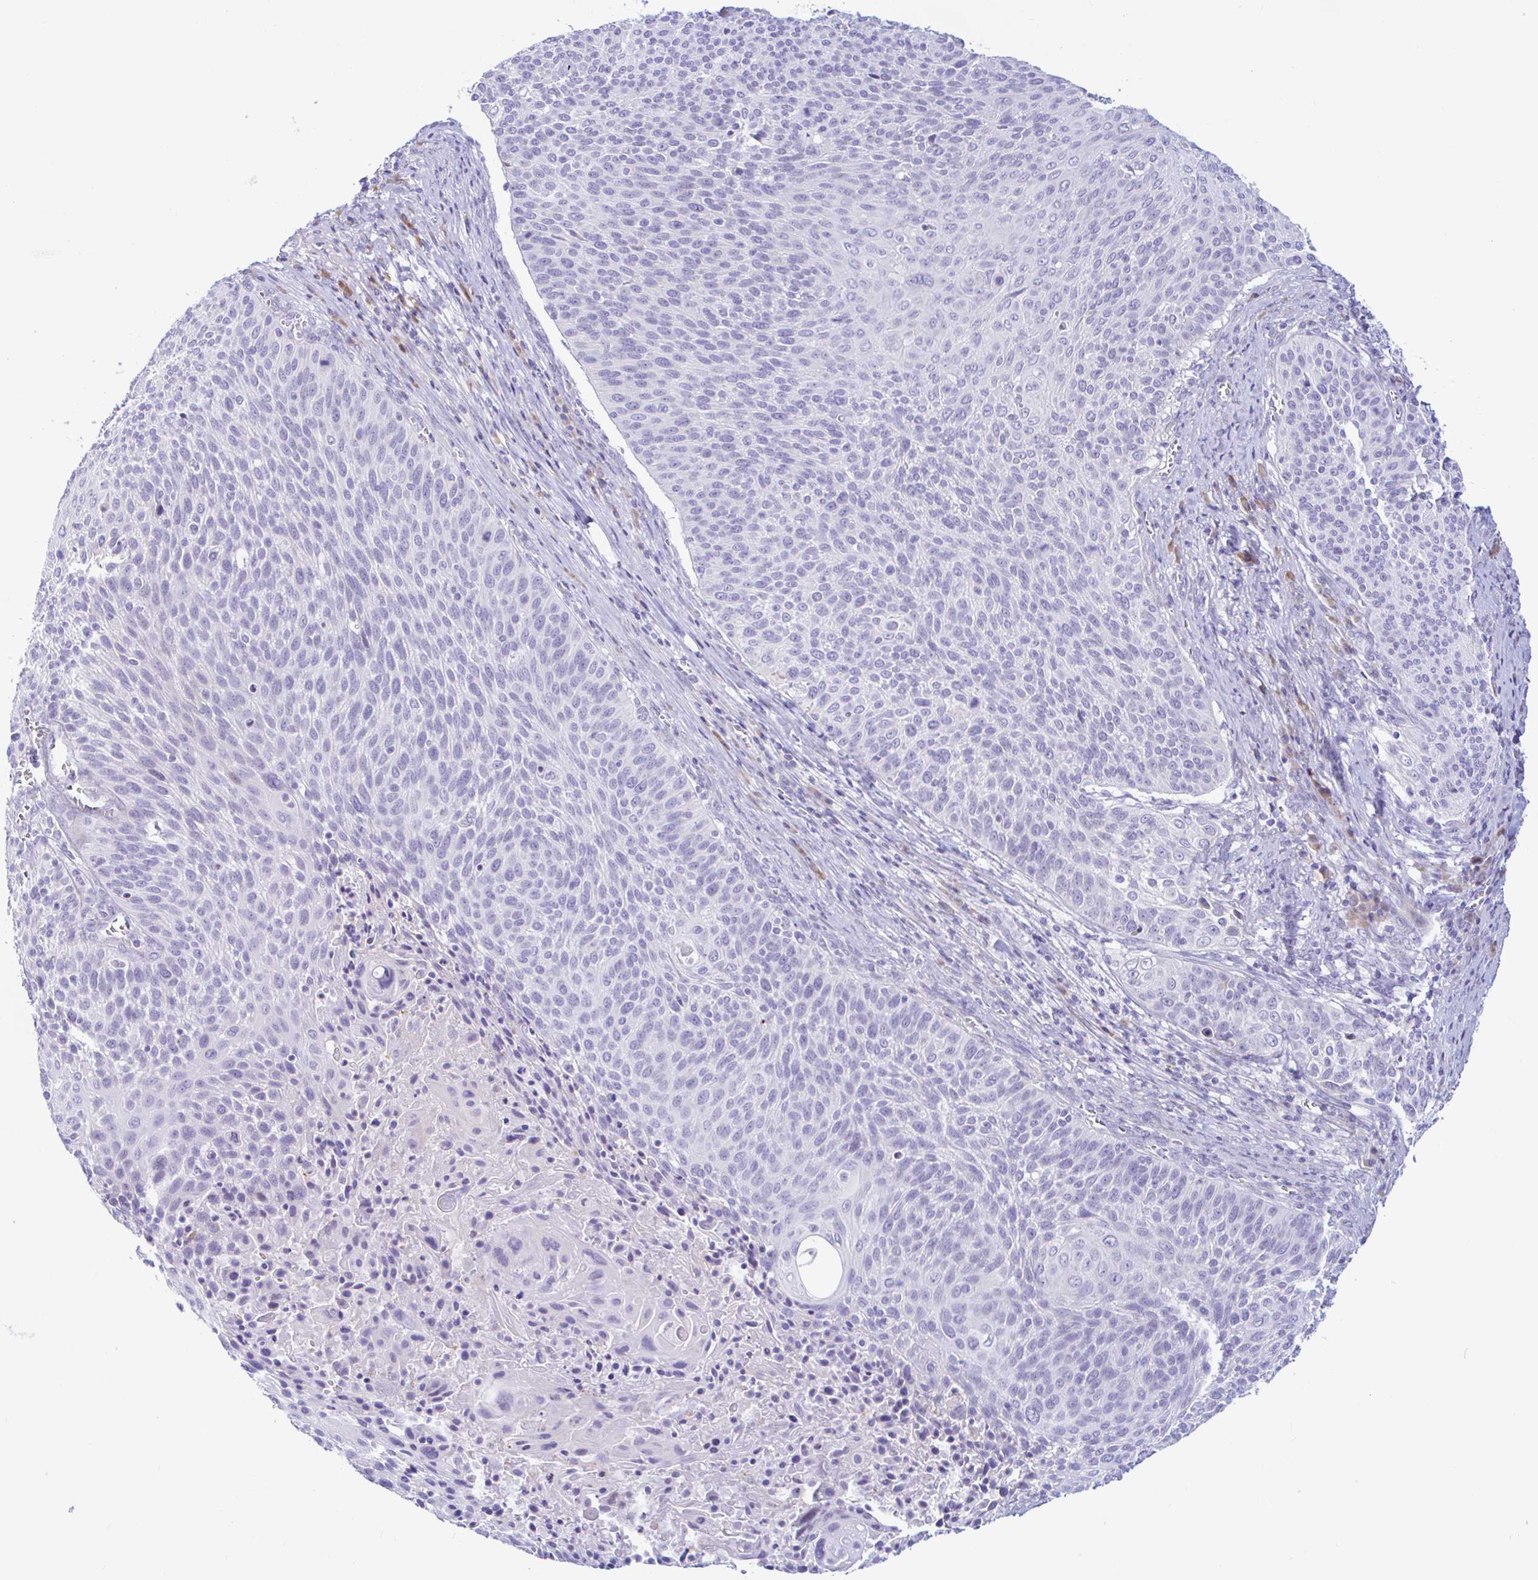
{"staining": {"intensity": "negative", "quantity": "none", "location": "none"}, "tissue": "cervical cancer", "cell_type": "Tumor cells", "image_type": "cancer", "snomed": [{"axis": "morphology", "description": "Squamous cell carcinoma, NOS"}, {"axis": "topography", "description": "Cervix"}], "caption": "There is no significant positivity in tumor cells of cervical cancer.", "gene": "NBPF3", "patient": {"sex": "female", "age": 31}}